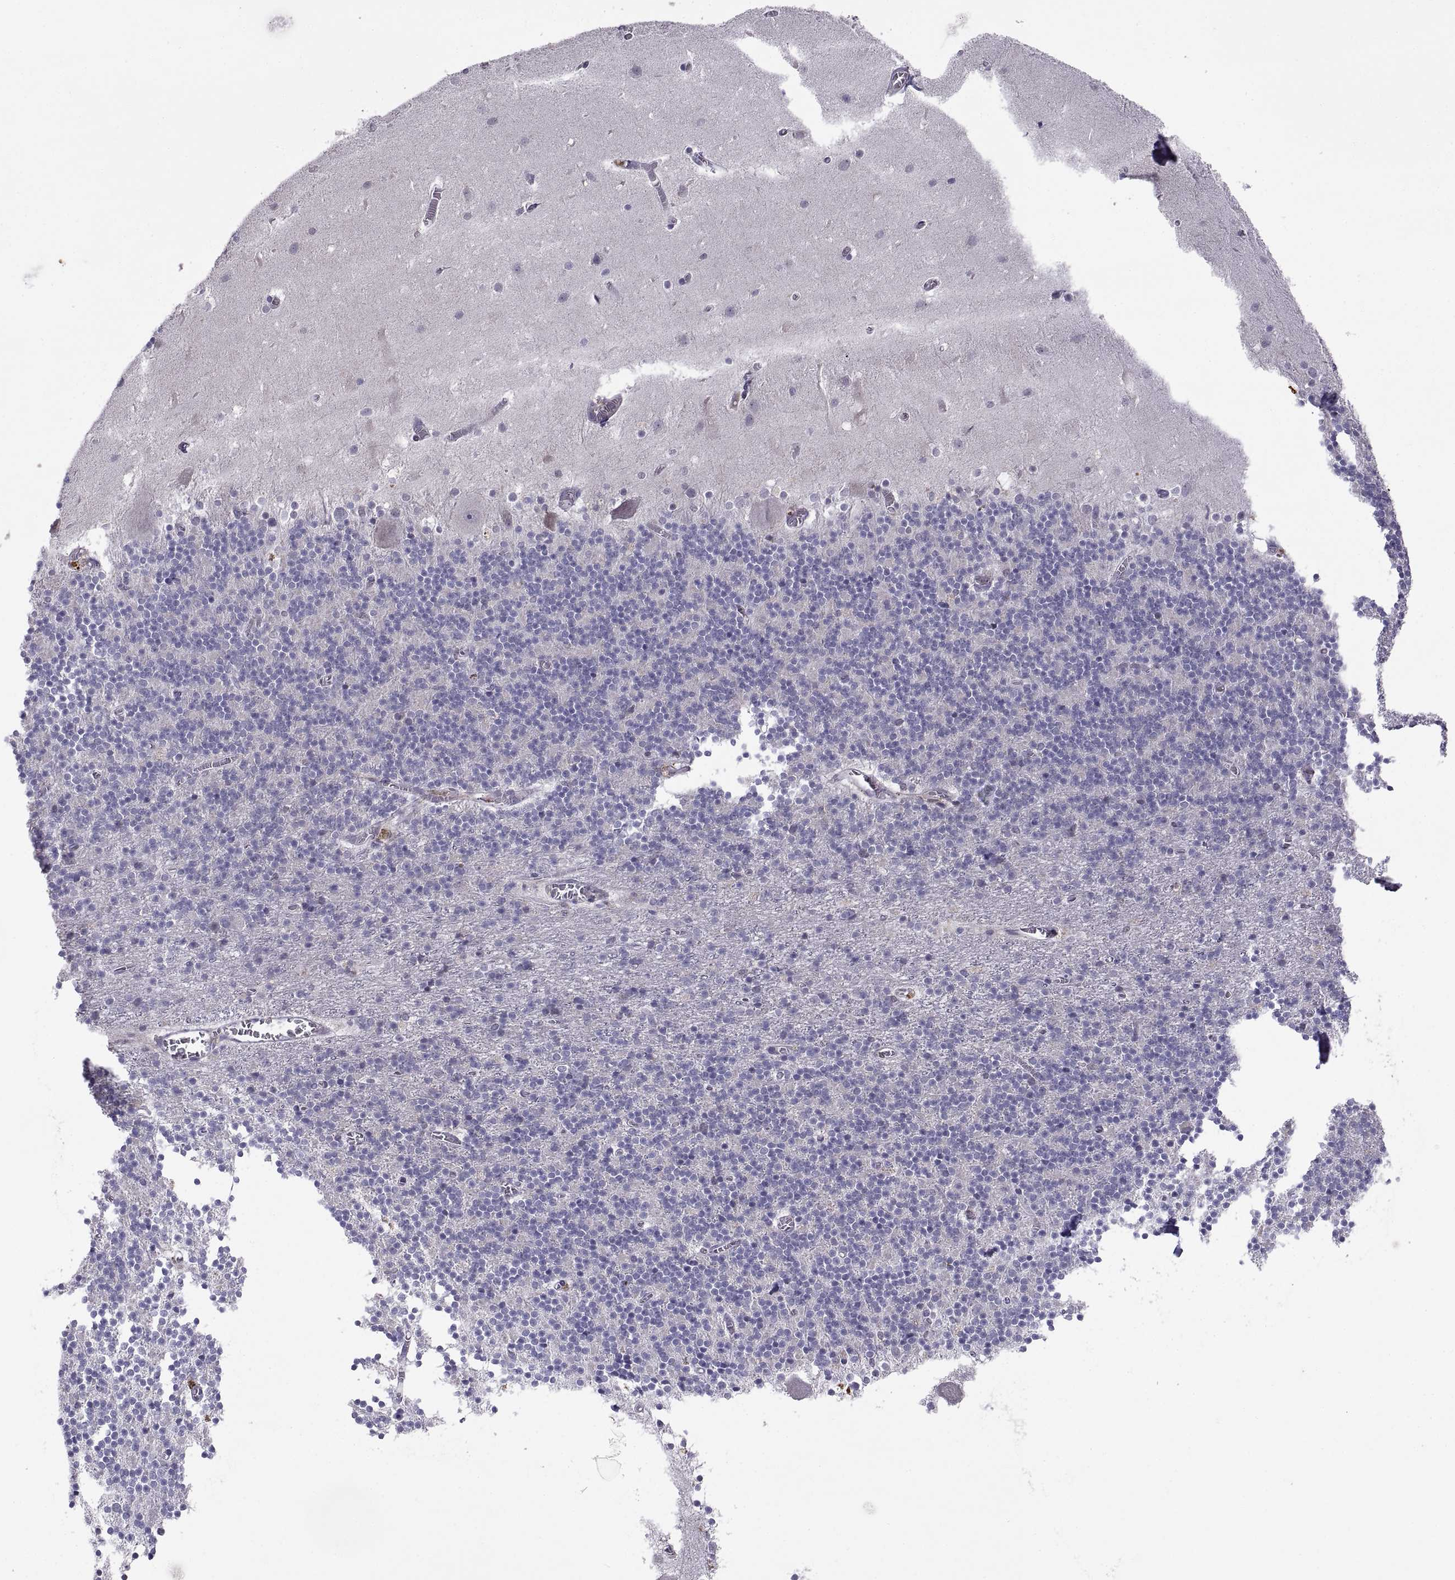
{"staining": {"intensity": "negative", "quantity": "none", "location": "none"}, "tissue": "cerebellum", "cell_type": "Cells in granular layer", "image_type": "normal", "snomed": [{"axis": "morphology", "description": "Normal tissue, NOS"}, {"axis": "topography", "description": "Cerebellum"}], "caption": "Cells in granular layer are negative for protein expression in normal human cerebellum. The staining is performed using DAB brown chromogen with nuclei counter-stained in using hematoxylin.", "gene": "DOK3", "patient": {"sex": "male", "age": 70}}